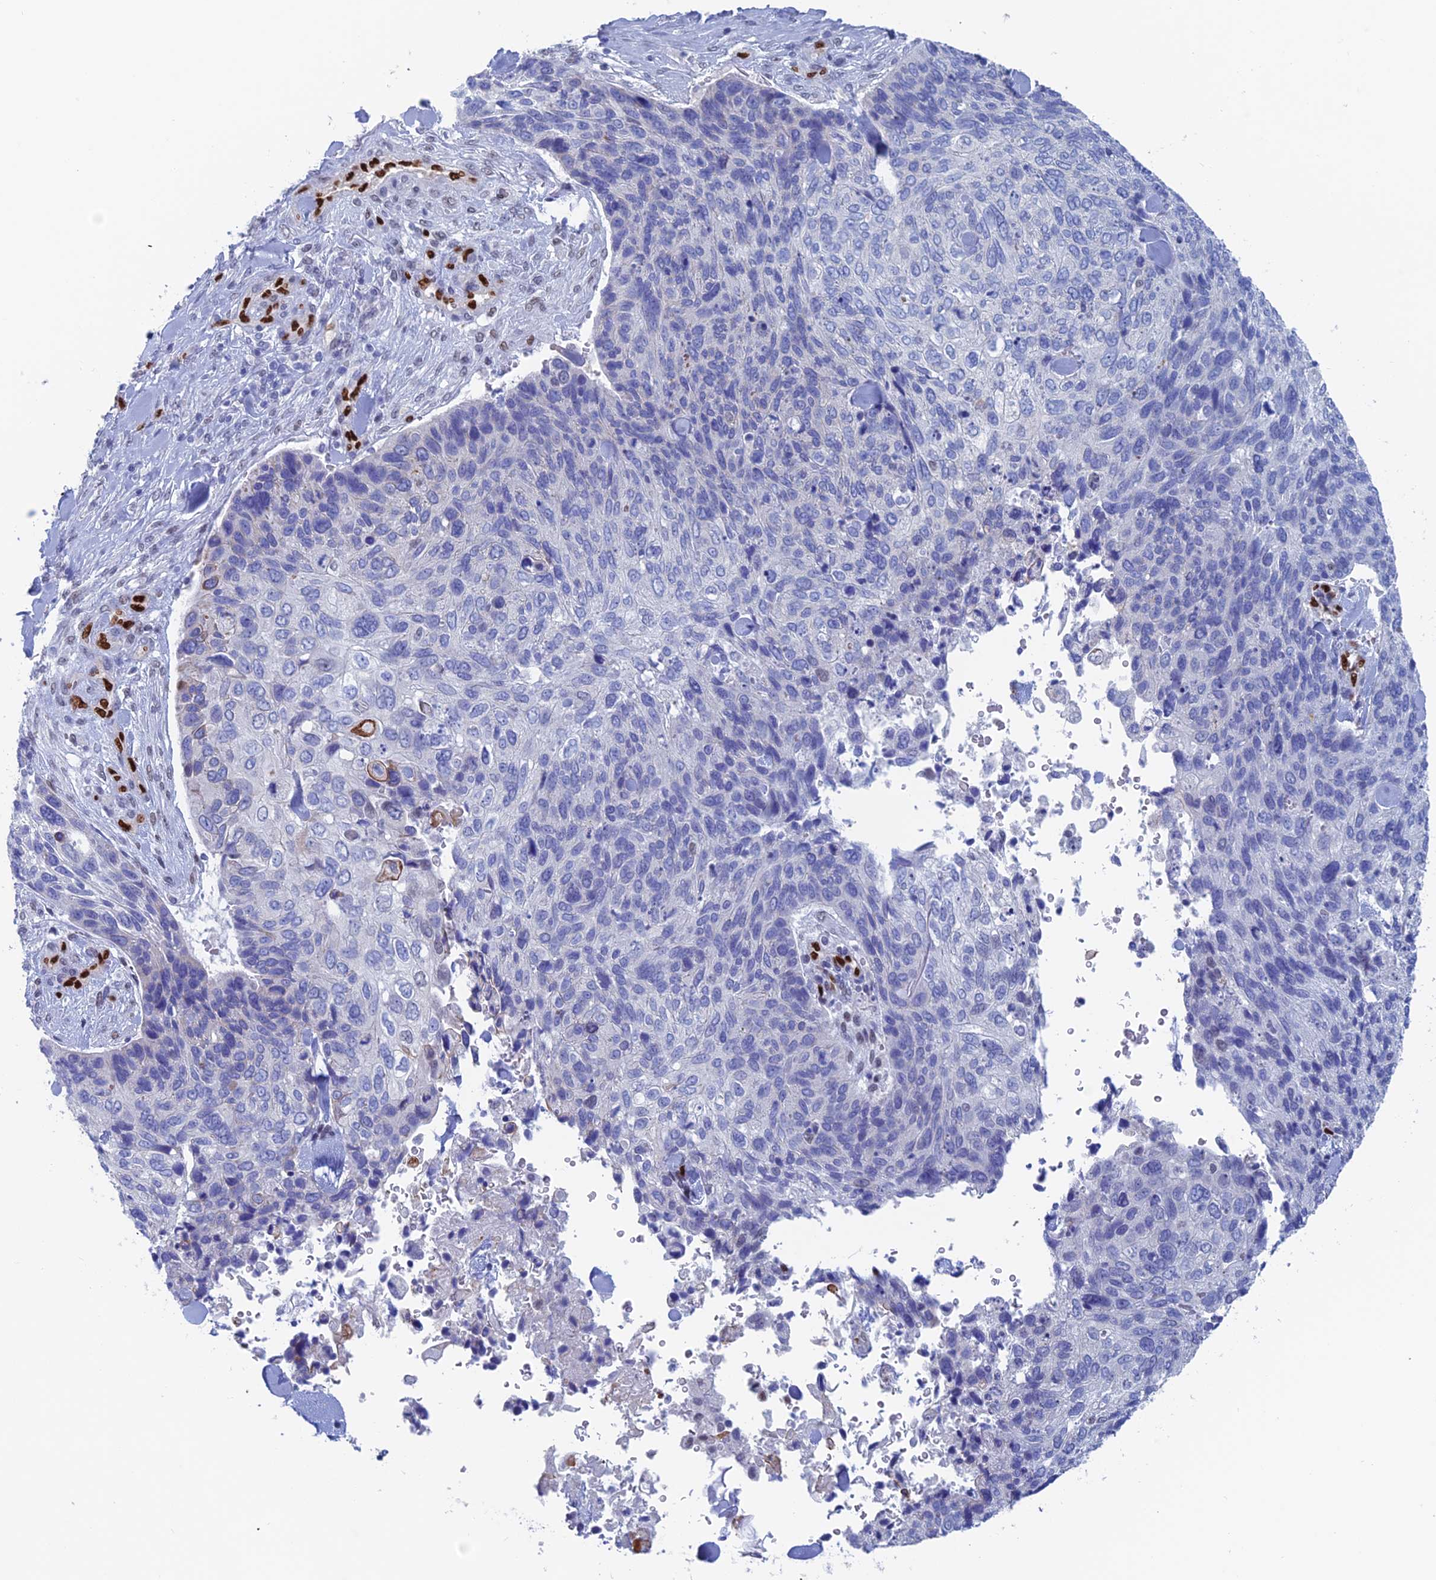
{"staining": {"intensity": "negative", "quantity": "none", "location": "none"}, "tissue": "skin cancer", "cell_type": "Tumor cells", "image_type": "cancer", "snomed": [{"axis": "morphology", "description": "Basal cell carcinoma"}, {"axis": "topography", "description": "Skin"}], "caption": "Skin cancer was stained to show a protein in brown. There is no significant expression in tumor cells. (DAB immunohistochemistry (IHC), high magnification).", "gene": "NOL4L", "patient": {"sex": "female", "age": 74}}